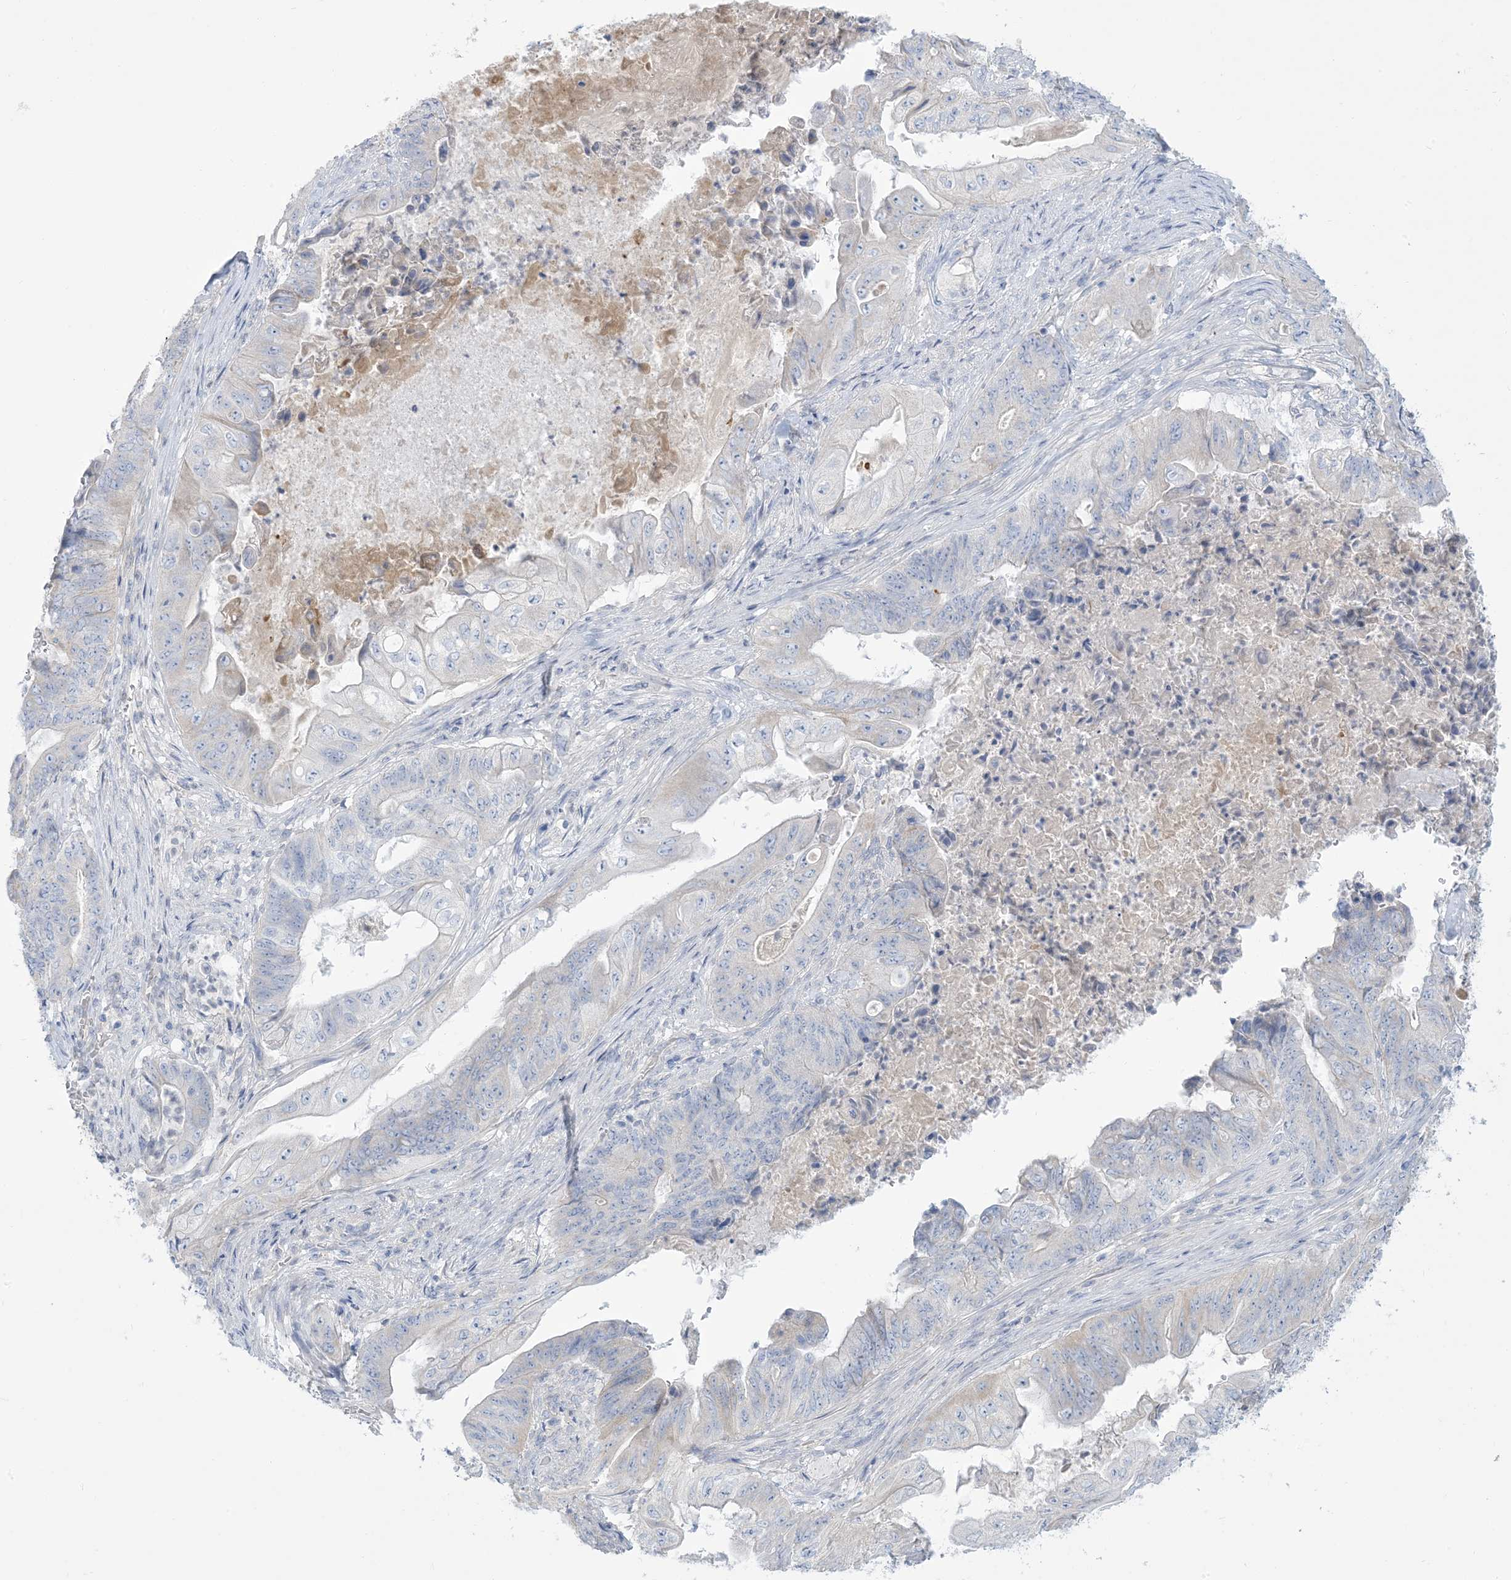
{"staining": {"intensity": "negative", "quantity": "none", "location": "none"}, "tissue": "stomach cancer", "cell_type": "Tumor cells", "image_type": "cancer", "snomed": [{"axis": "morphology", "description": "Adenocarcinoma, NOS"}, {"axis": "topography", "description": "Stomach"}], "caption": "The immunohistochemistry (IHC) photomicrograph has no significant staining in tumor cells of adenocarcinoma (stomach) tissue.", "gene": "MTHFD2L", "patient": {"sex": "female", "age": 73}}